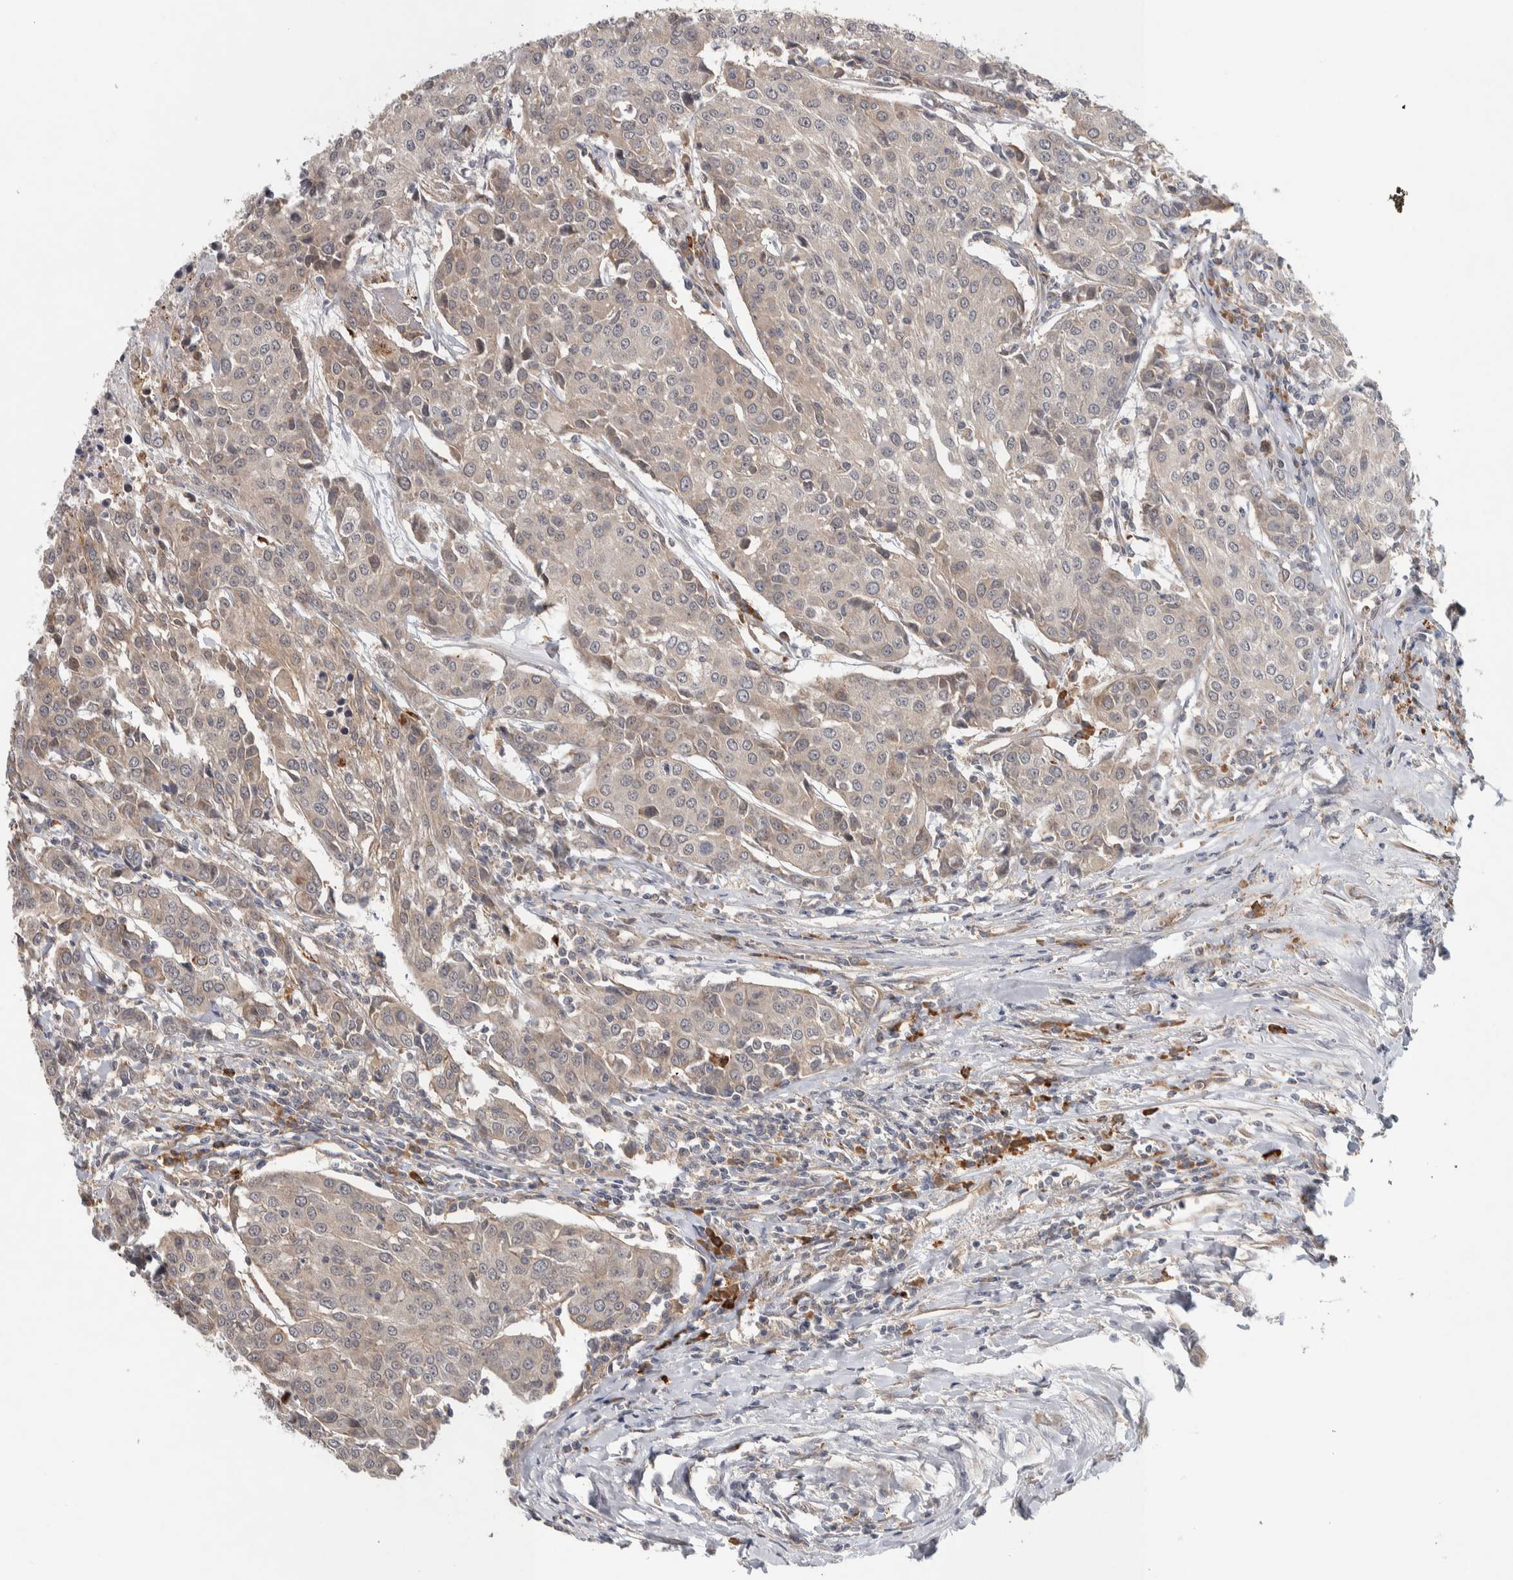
{"staining": {"intensity": "negative", "quantity": "none", "location": "none"}, "tissue": "urothelial cancer", "cell_type": "Tumor cells", "image_type": "cancer", "snomed": [{"axis": "morphology", "description": "Urothelial carcinoma, High grade"}, {"axis": "topography", "description": "Urinary bladder"}], "caption": "This micrograph is of urothelial carcinoma (high-grade) stained with IHC to label a protein in brown with the nuclei are counter-stained blue. There is no expression in tumor cells. (DAB (3,3'-diaminobenzidine) IHC, high magnification).", "gene": "TBC1D31", "patient": {"sex": "female", "age": 85}}